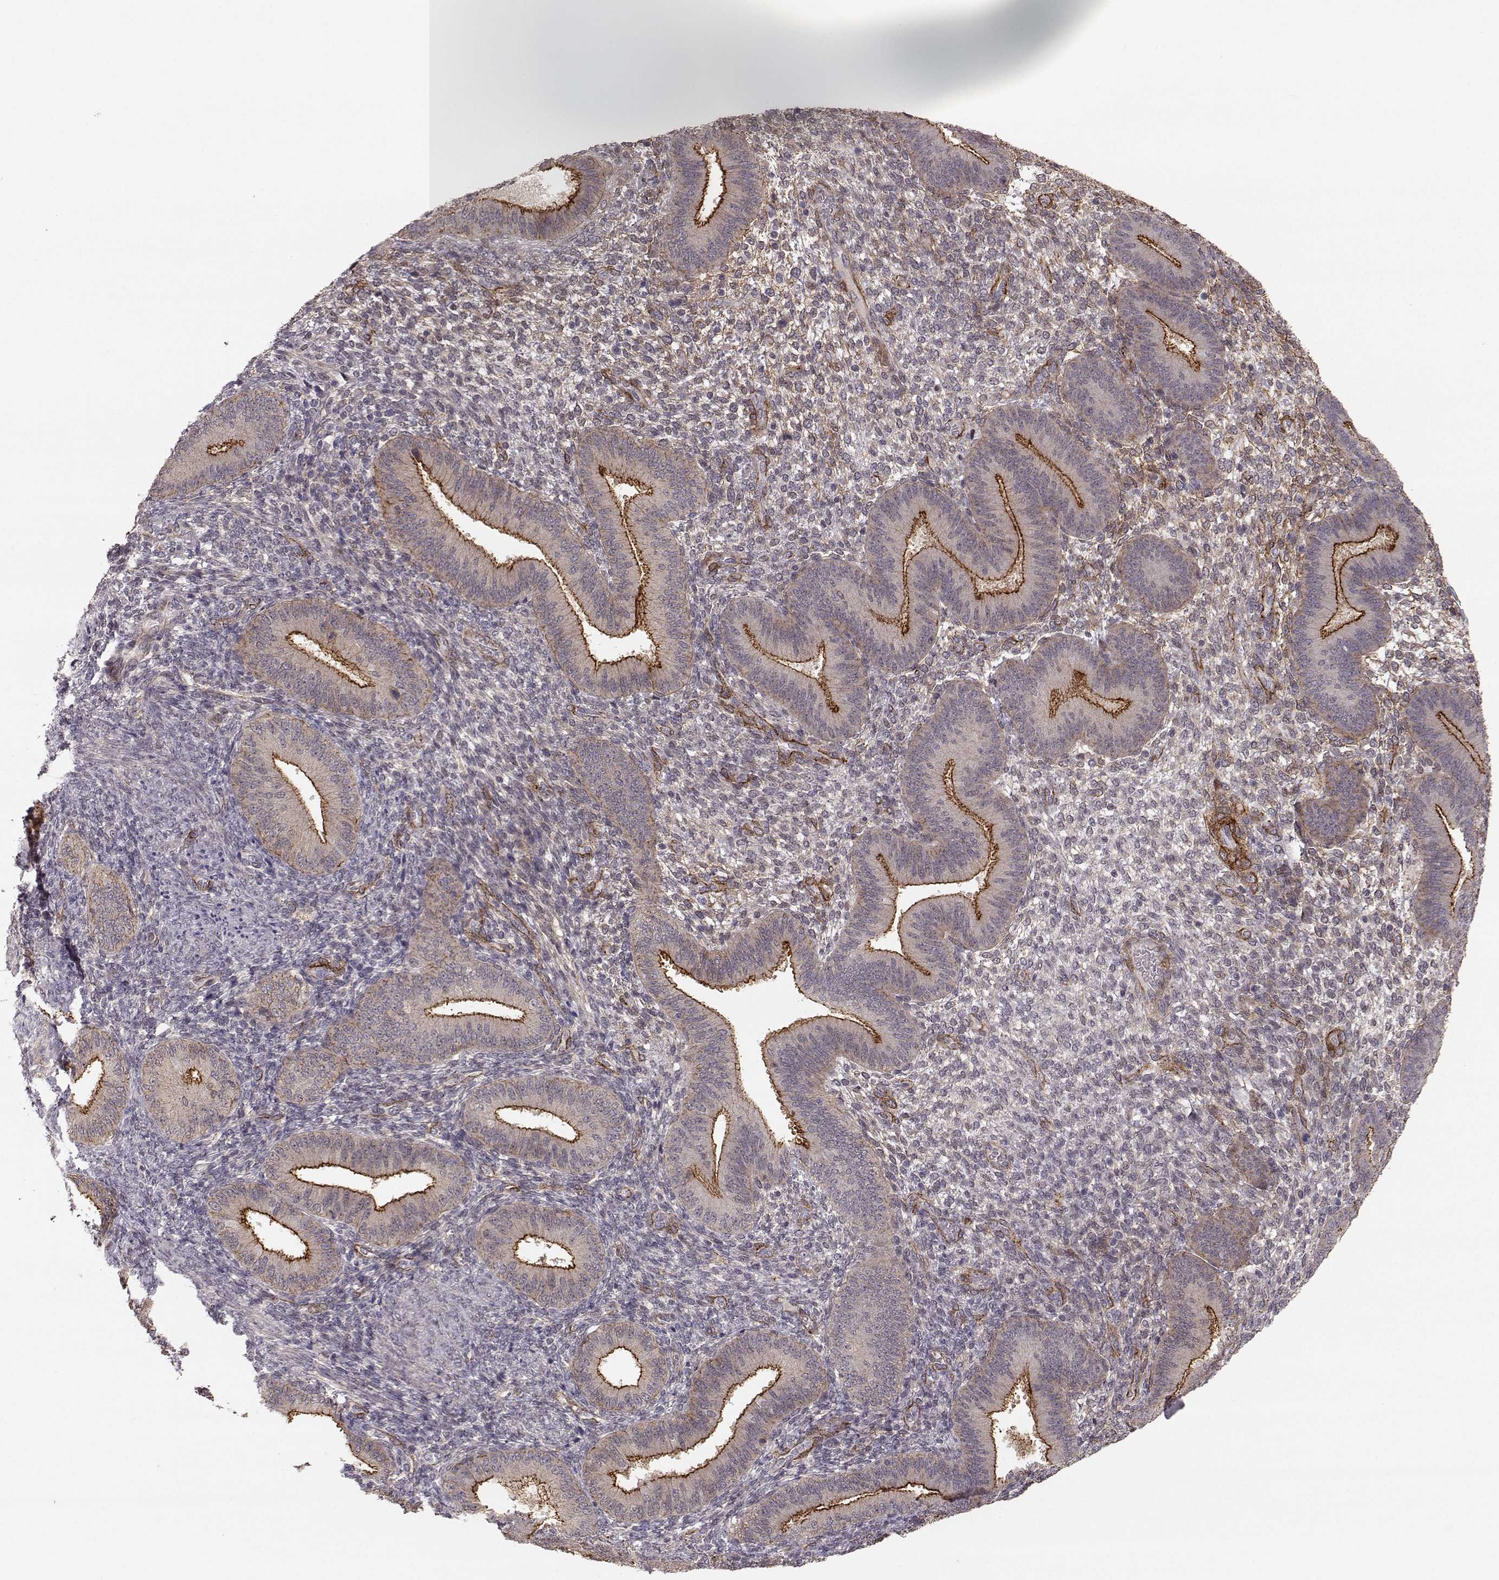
{"staining": {"intensity": "weak", "quantity": "<25%", "location": "cytoplasmic/membranous"}, "tissue": "endometrium", "cell_type": "Cells in endometrial stroma", "image_type": "normal", "snomed": [{"axis": "morphology", "description": "Normal tissue, NOS"}, {"axis": "topography", "description": "Endometrium"}], "caption": "A photomicrograph of endometrium stained for a protein shows no brown staining in cells in endometrial stroma. The staining is performed using DAB (3,3'-diaminobenzidine) brown chromogen with nuclei counter-stained in using hematoxylin.", "gene": "PLEKHG3", "patient": {"sex": "female", "age": 39}}